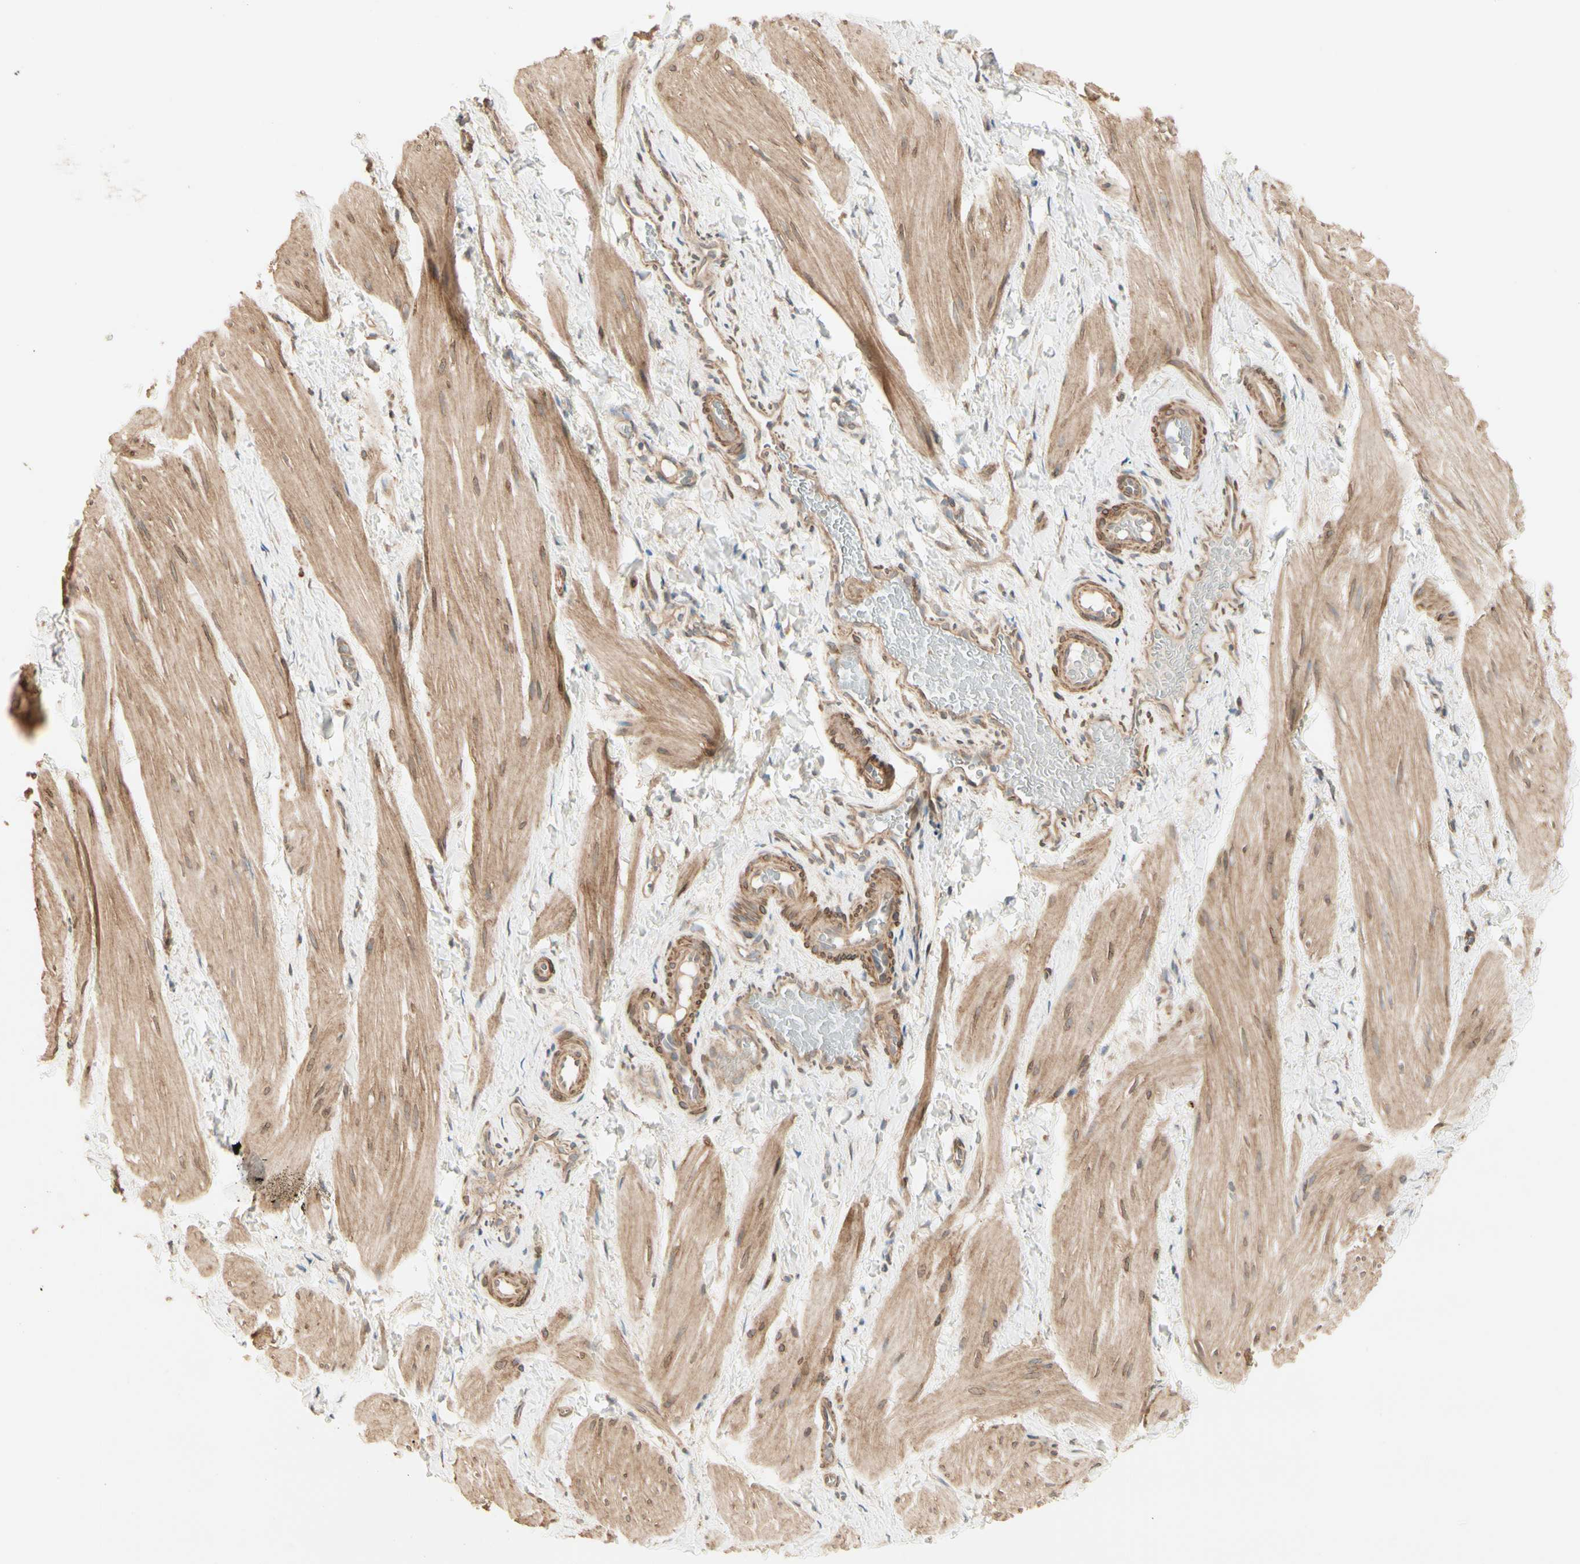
{"staining": {"intensity": "moderate", "quantity": ">75%", "location": "cytoplasmic/membranous"}, "tissue": "smooth muscle", "cell_type": "Smooth muscle cells", "image_type": "normal", "snomed": [{"axis": "morphology", "description": "Normal tissue, NOS"}, {"axis": "topography", "description": "Smooth muscle"}], "caption": "Approximately >75% of smooth muscle cells in normal smooth muscle reveal moderate cytoplasmic/membranous protein staining as visualized by brown immunohistochemical staining.", "gene": "IRAG1", "patient": {"sex": "male", "age": 16}}